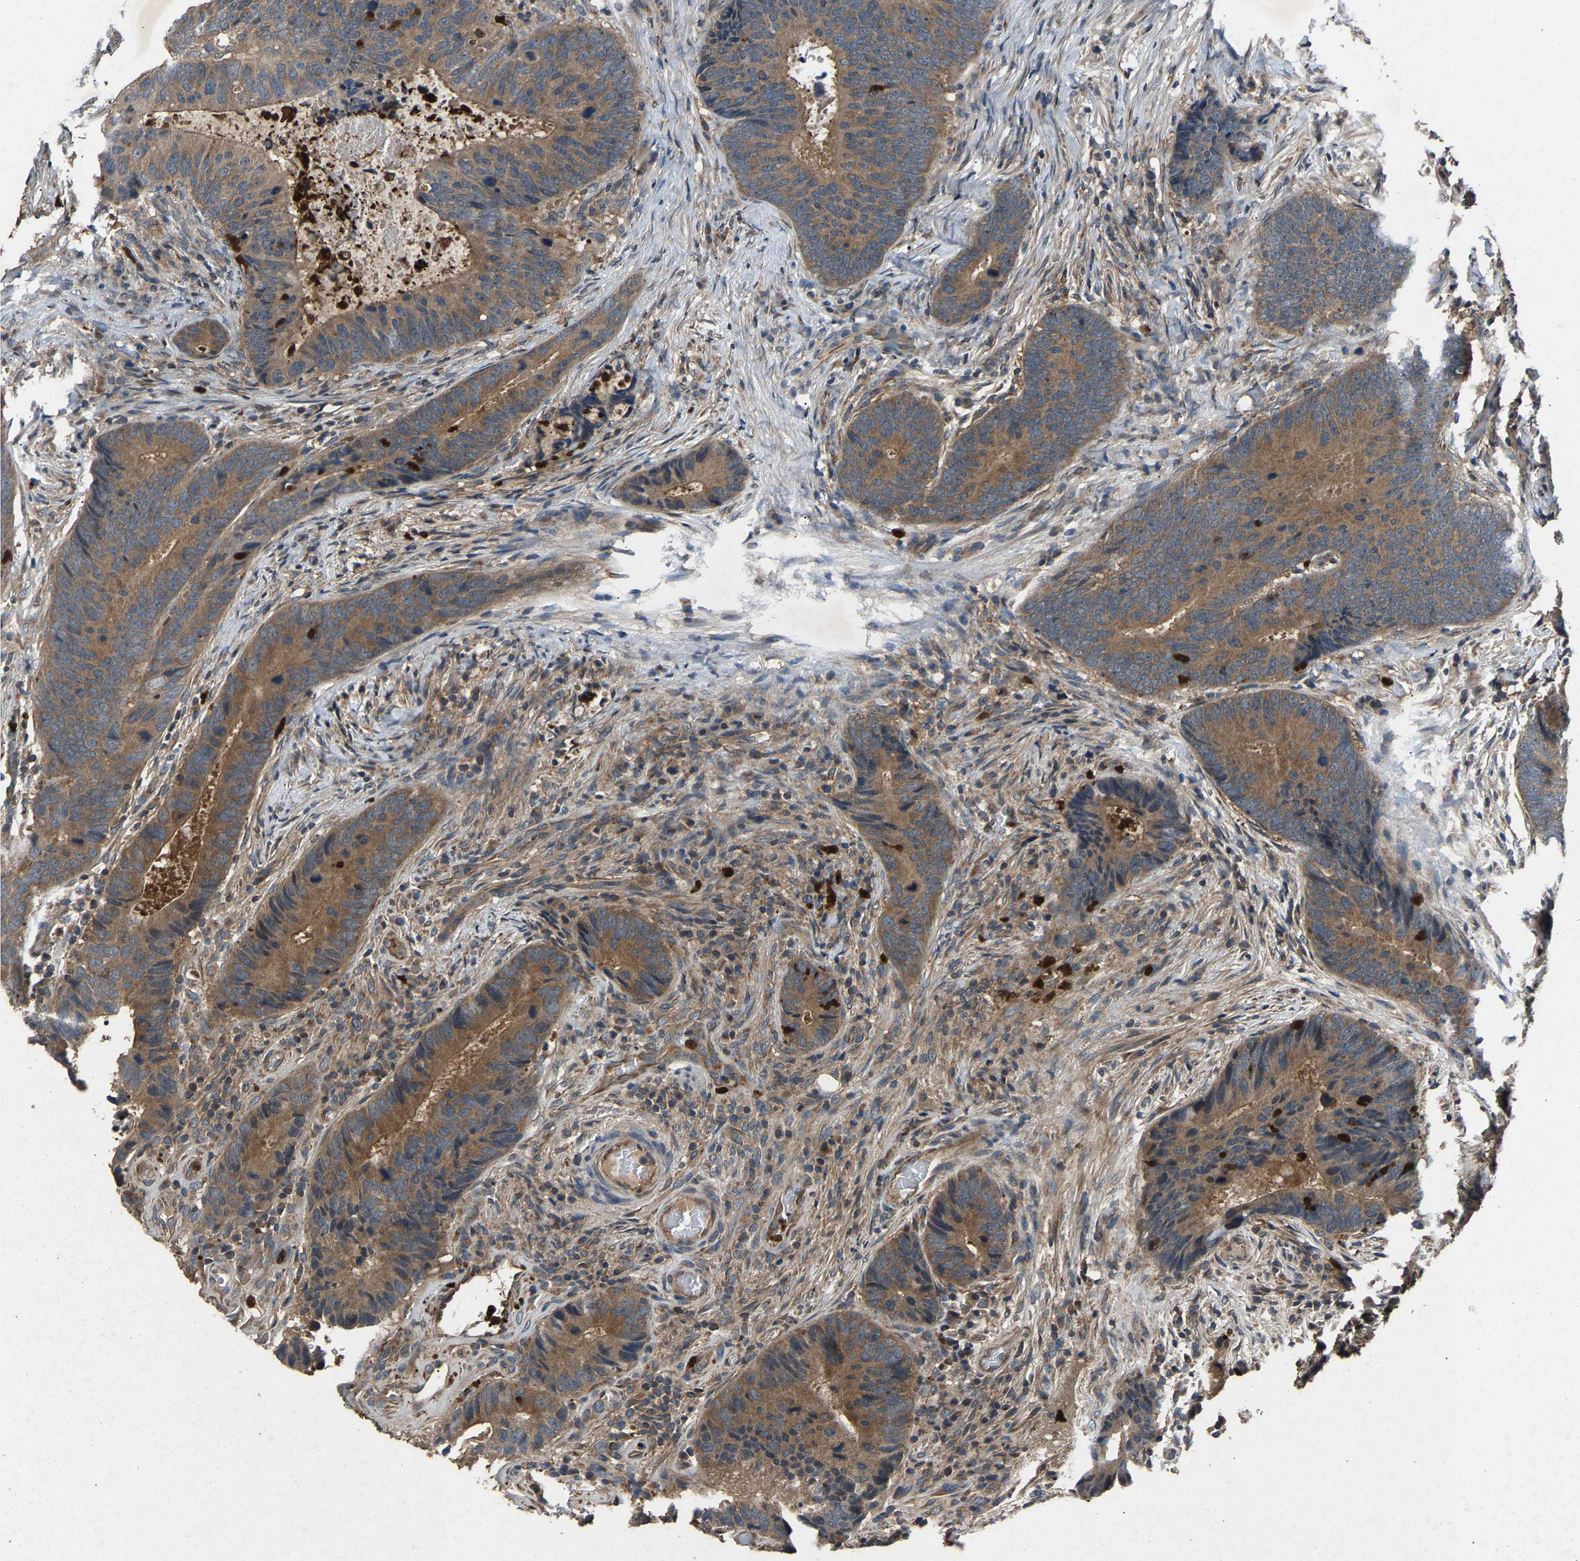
{"staining": {"intensity": "moderate", "quantity": ">75%", "location": "cytoplasmic/membranous"}, "tissue": "colorectal cancer", "cell_type": "Tumor cells", "image_type": "cancer", "snomed": [{"axis": "morphology", "description": "Adenocarcinoma, NOS"}, {"axis": "topography", "description": "Colon"}], "caption": "Colorectal cancer tissue shows moderate cytoplasmic/membranous positivity in approximately >75% of tumor cells (DAB (3,3'-diaminobenzidine) IHC with brightfield microscopy, high magnification).", "gene": "PPID", "patient": {"sex": "male", "age": 56}}